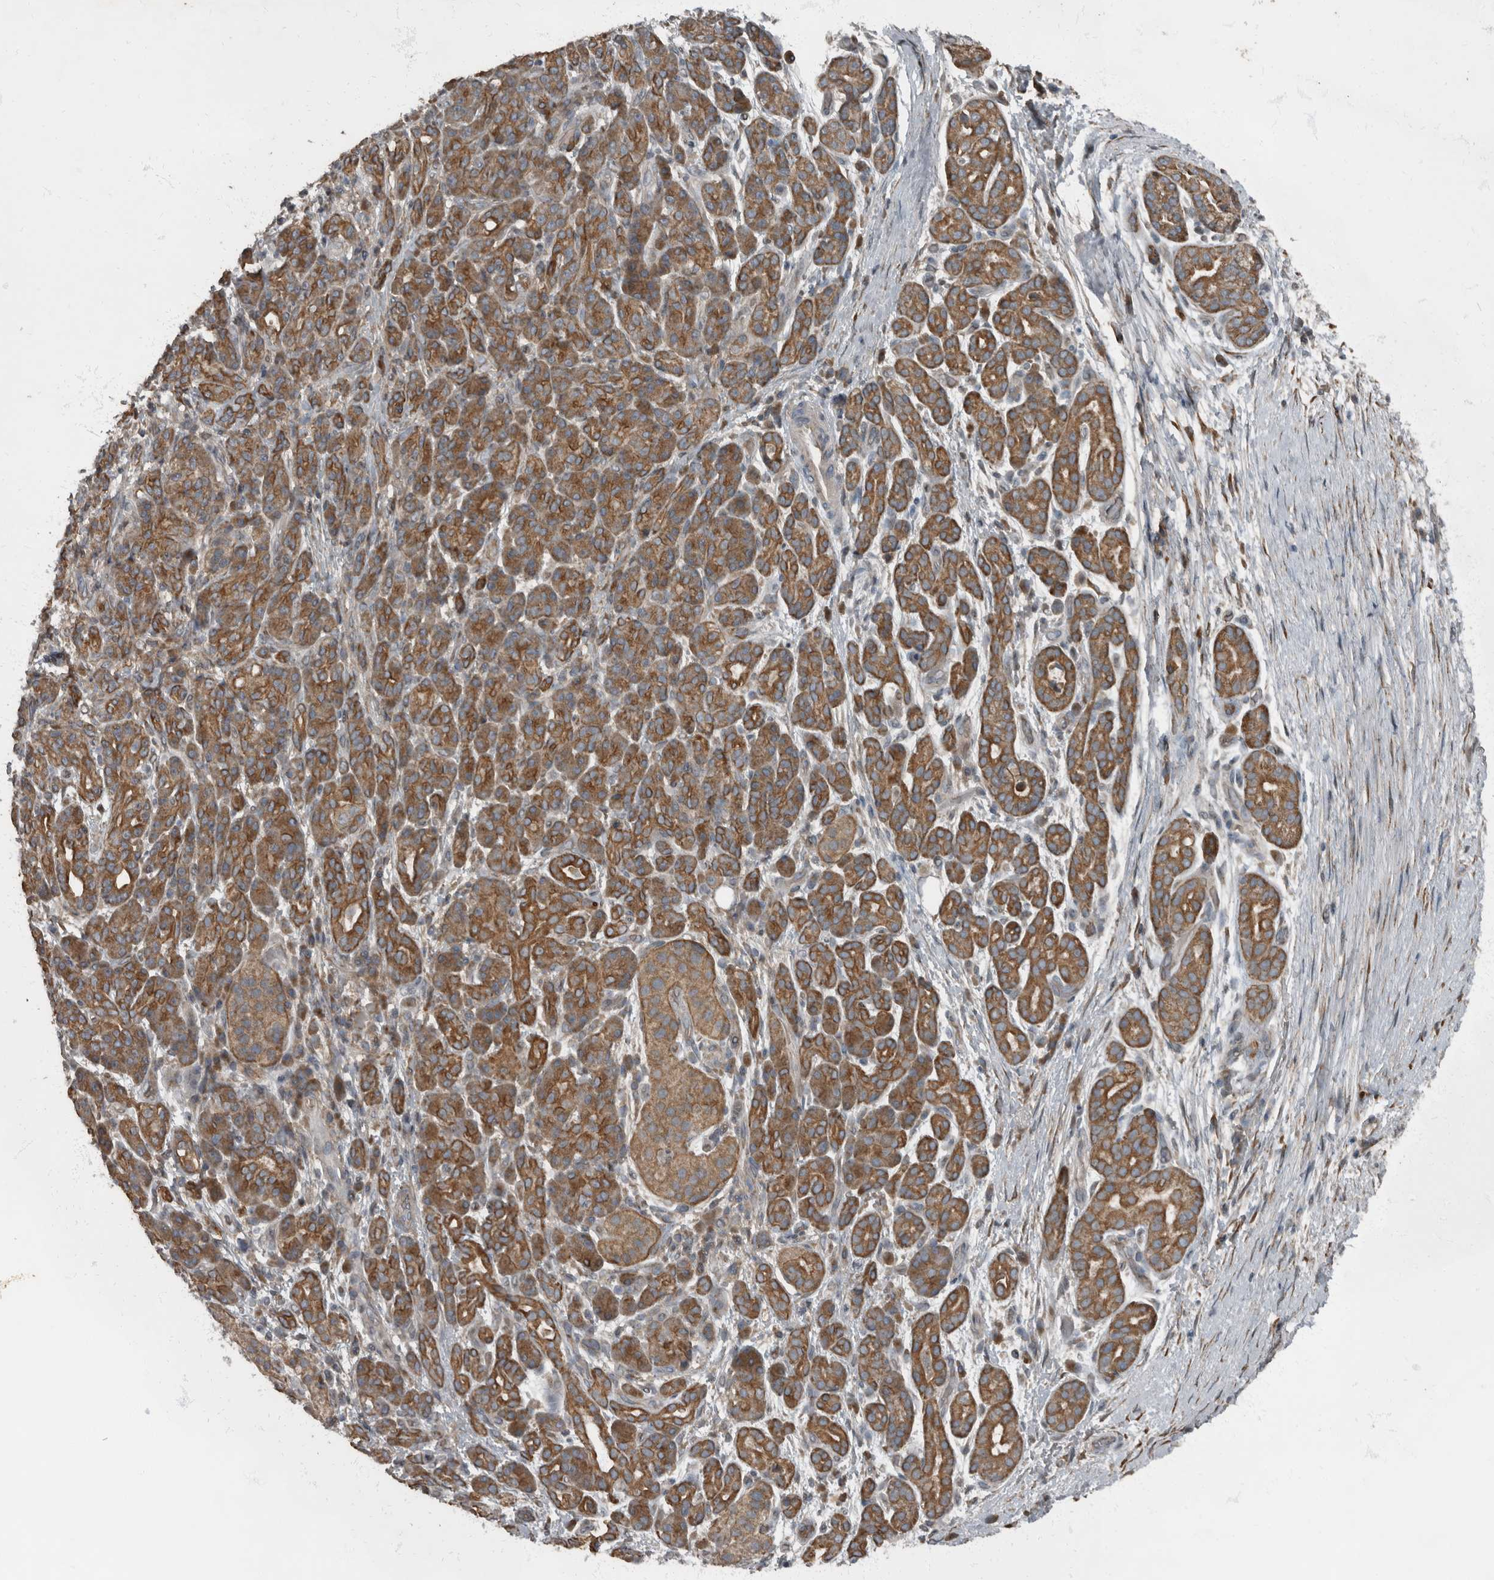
{"staining": {"intensity": "weak", "quantity": ">75%", "location": "cytoplasmic/membranous"}, "tissue": "pancreatic cancer", "cell_type": "Tumor cells", "image_type": "cancer", "snomed": [{"axis": "morphology", "description": "Adenocarcinoma, NOS"}, {"axis": "topography", "description": "Pancreas"}], "caption": "This is a micrograph of IHC staining of pancreatic cancer, which shows weak staining in the cytoplasmic/membranous of tumor cells.", "gene": "RABGGTB", "patient": {"sex": "male", "age": 72}}